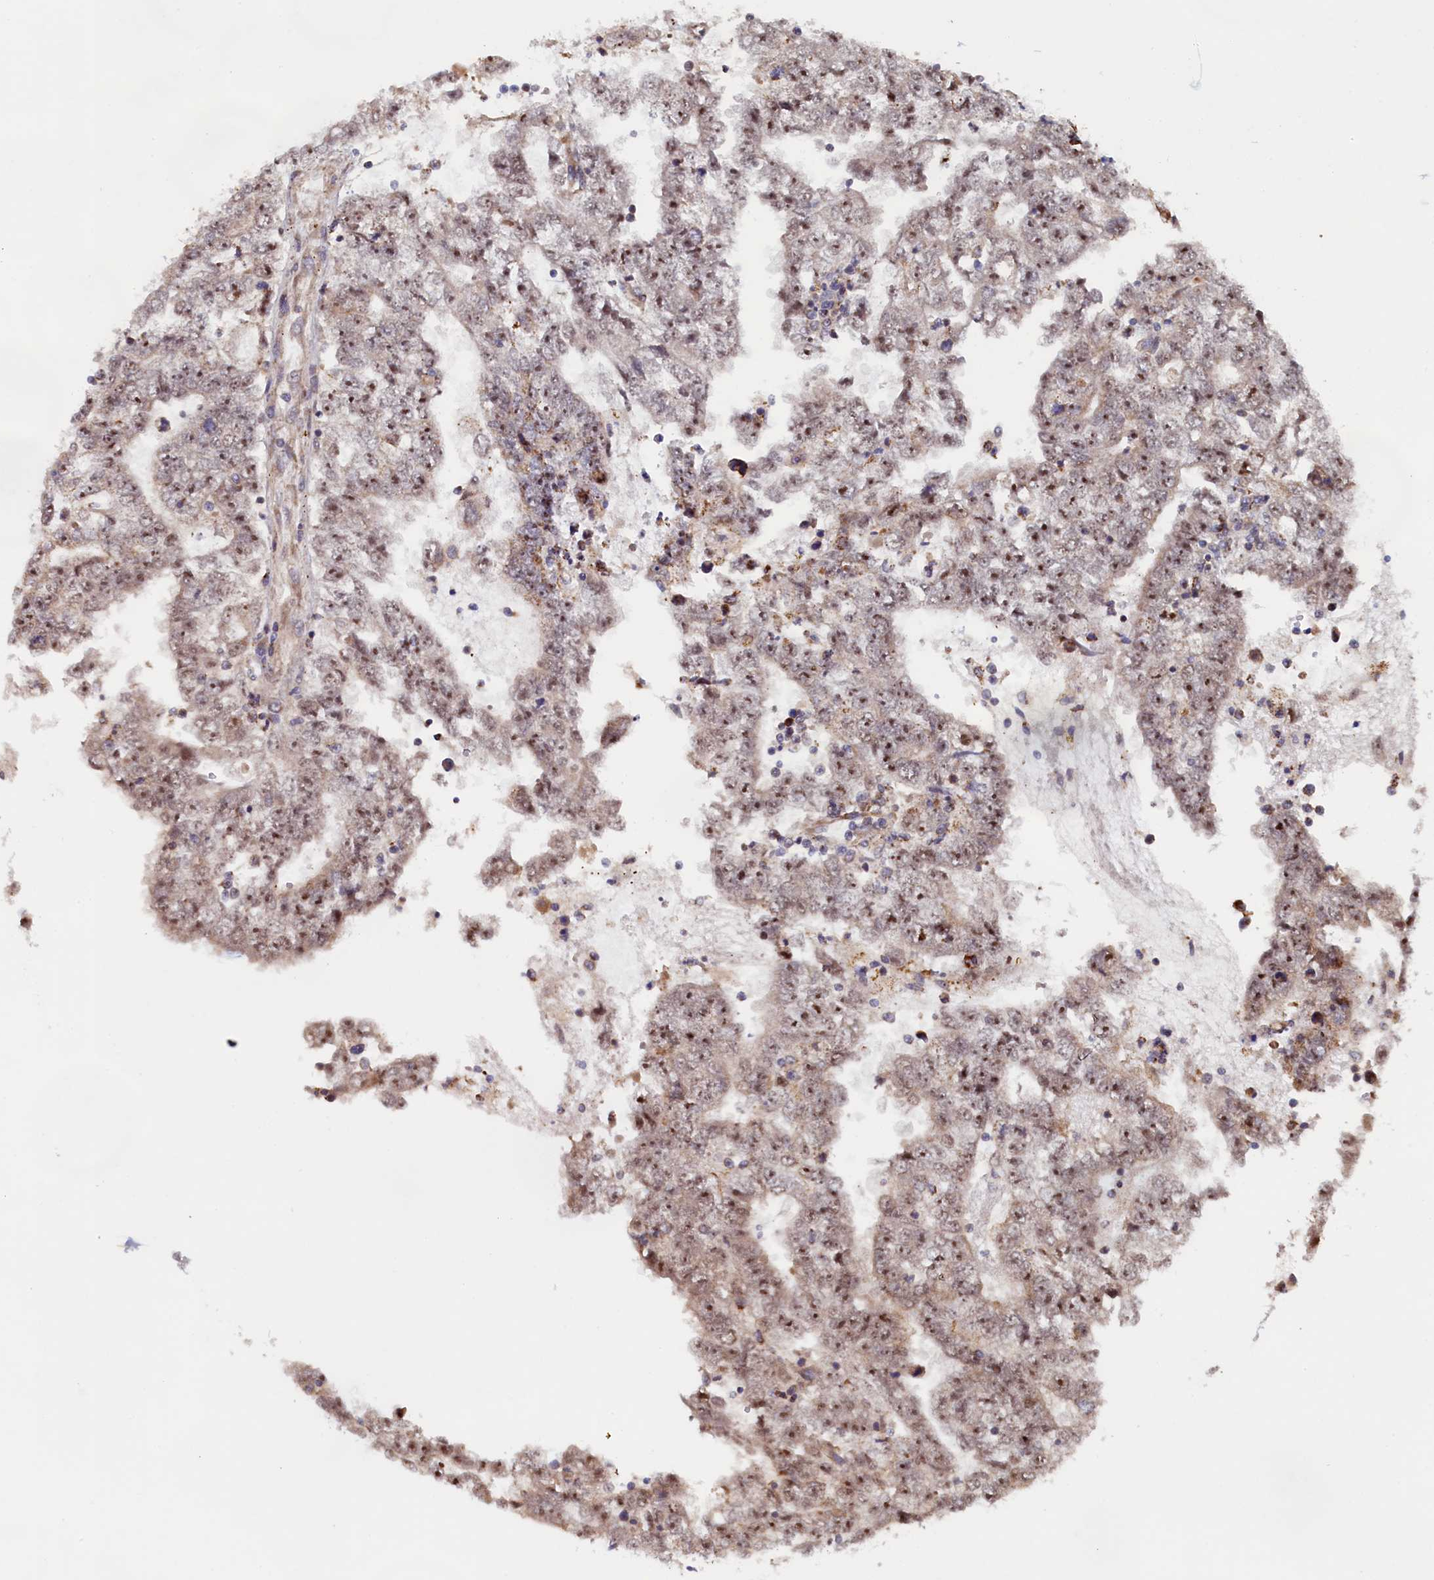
{"staining": {"intensity": "moderate", "quantity": ">75%", "location": "cytoplasmic/membranous,nuclear"}, "tissue": "testis cancer", "cell_type": "Tumor cells", "image_type": "cancer", "snomed": [{"axis": "morphology", "description": "Carcinoma, Embryonal, NOS"}, {"axis": "topography", "description": "Testis"}], "caption": "Embryonal carcinoma (testis) stained with immunohistochemistry (IHC) shows moderate cytoplasmic/membranous and nuclear staining in about >75% of tumor cells.", "gene": "UBE3B", "patient": {"sex": "male", "age": 25}}